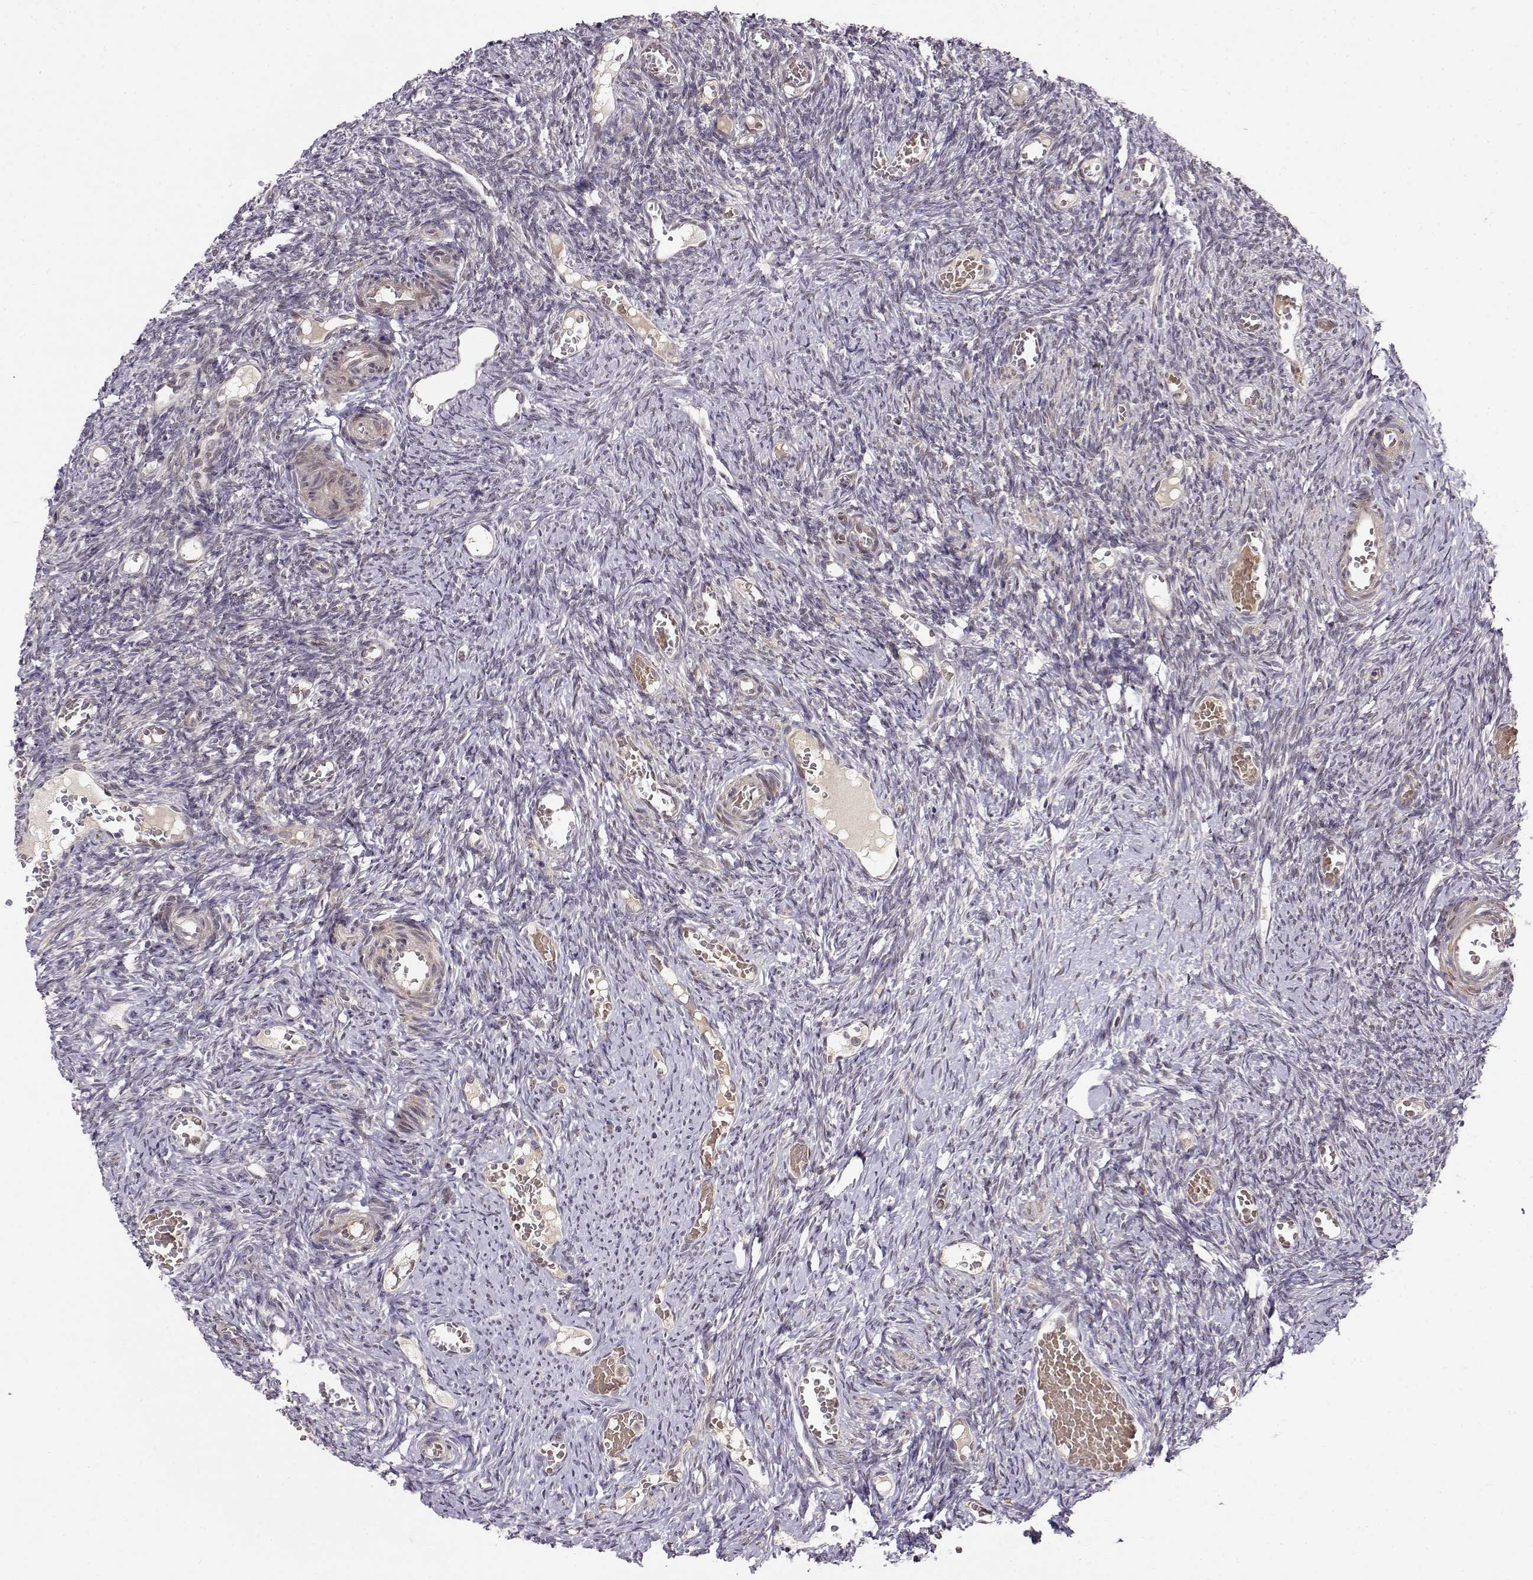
{"staining": {"intensity": "negative", "quantity": "none", "location": "none"}, "tissue": "ovary", "cell_type": "Ovarian stroma cells", "image_type": "normal", "snomed": [{"axis": "morphology", "description": "Normal tissue, NOS"}, {"axis": "topography", "description": "Ovary"}], "caption": "This is an immunohistochemistry (IHC) micrograph of benign human ovary. There is no expression in ovarian stroma cells.", "gene": "ERGIC2", "patient": {"sex": "female", "age": 39}}